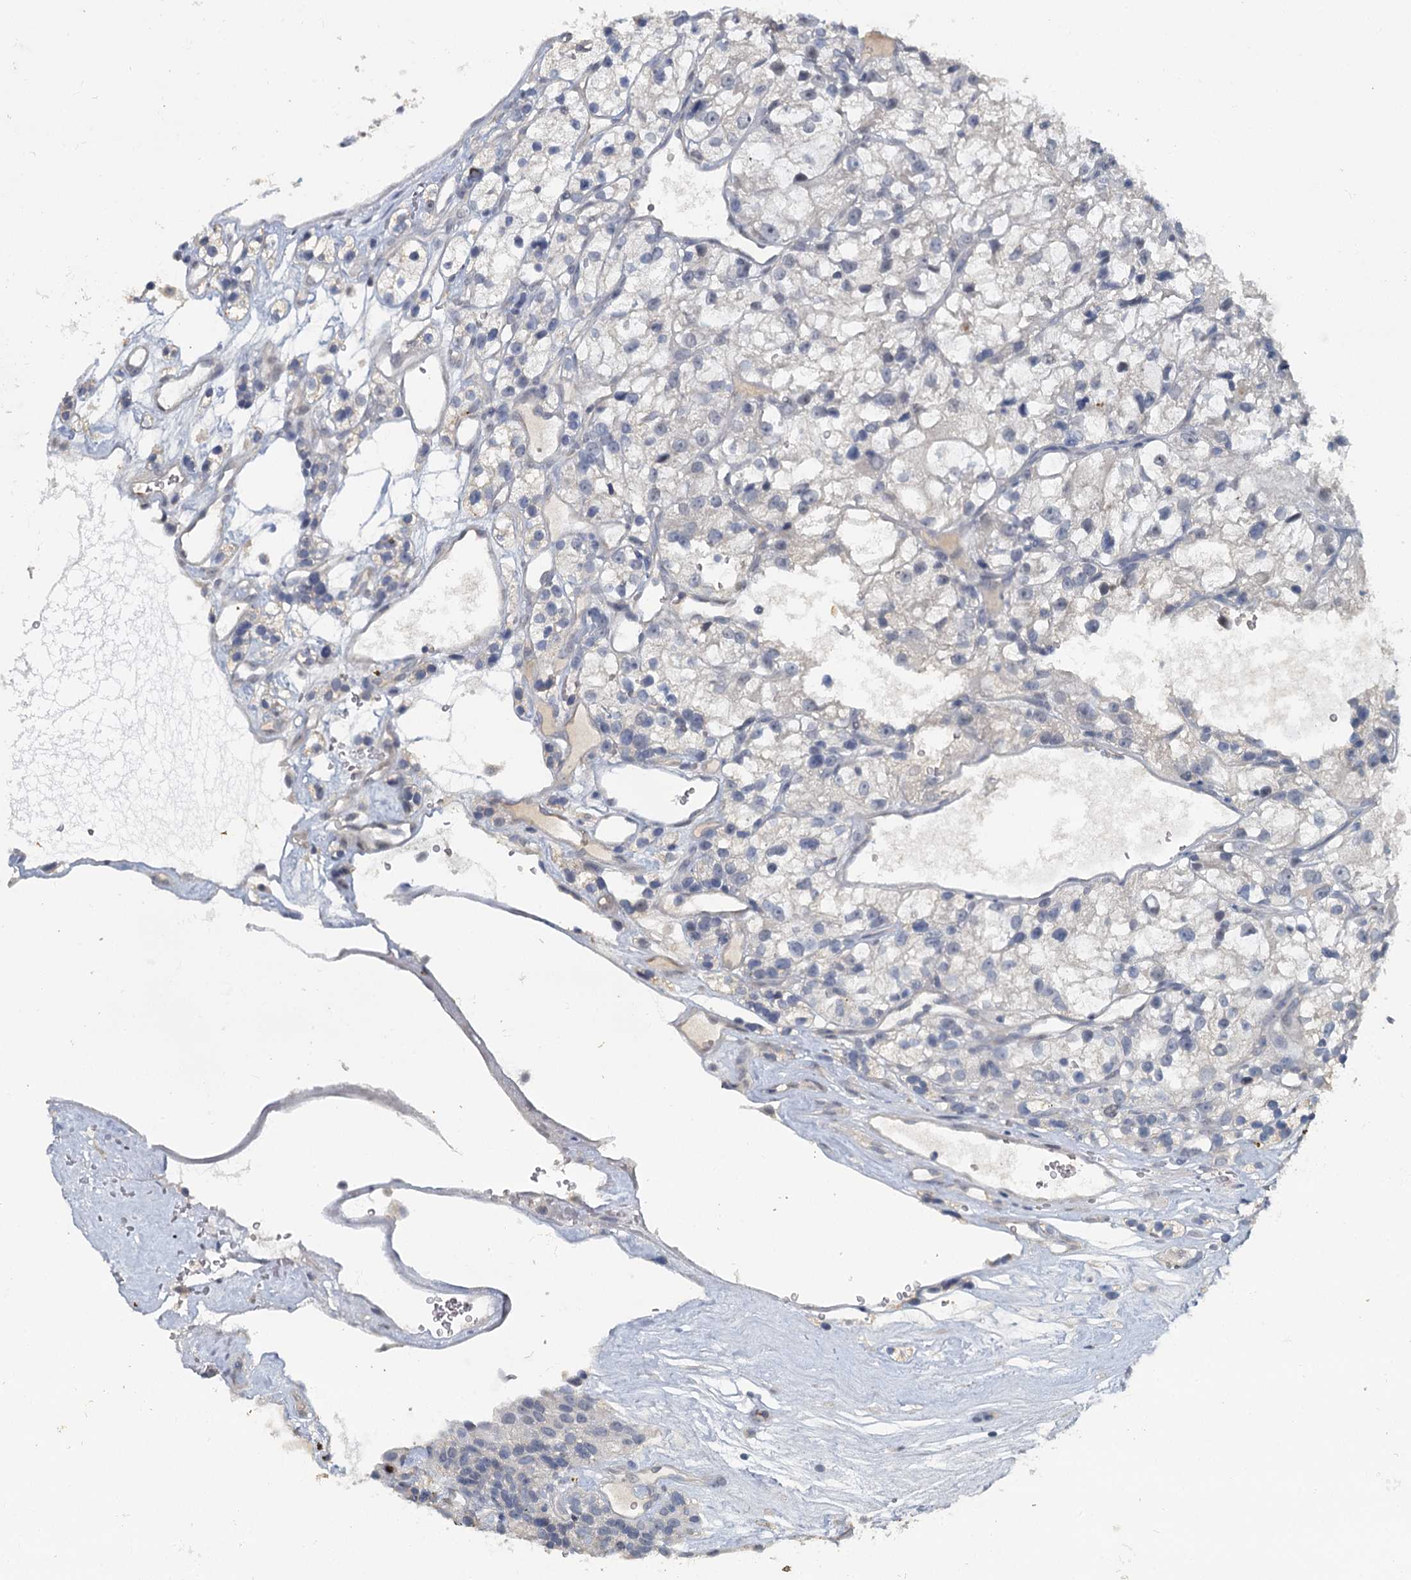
{"staining": {"intensity": "negative", "quantity": "none", "location": "none"}, "tissue": "renal cancer", "cell_type": "Tumor cells", "image_type": "cancer", "snomed": [{"axis": "morphology", "description": "Adenocarcinoma, NOS"}, {"axis": "topography", "description": "Kidney"}], "caption": "This is an immunohistochemistry (IHC) micrograph of renal cancer (adenocarcinoma). There is no positivity in tumor cells.", "gene": "MUCL1", "patient": {"sex": "female", "age": 57}}